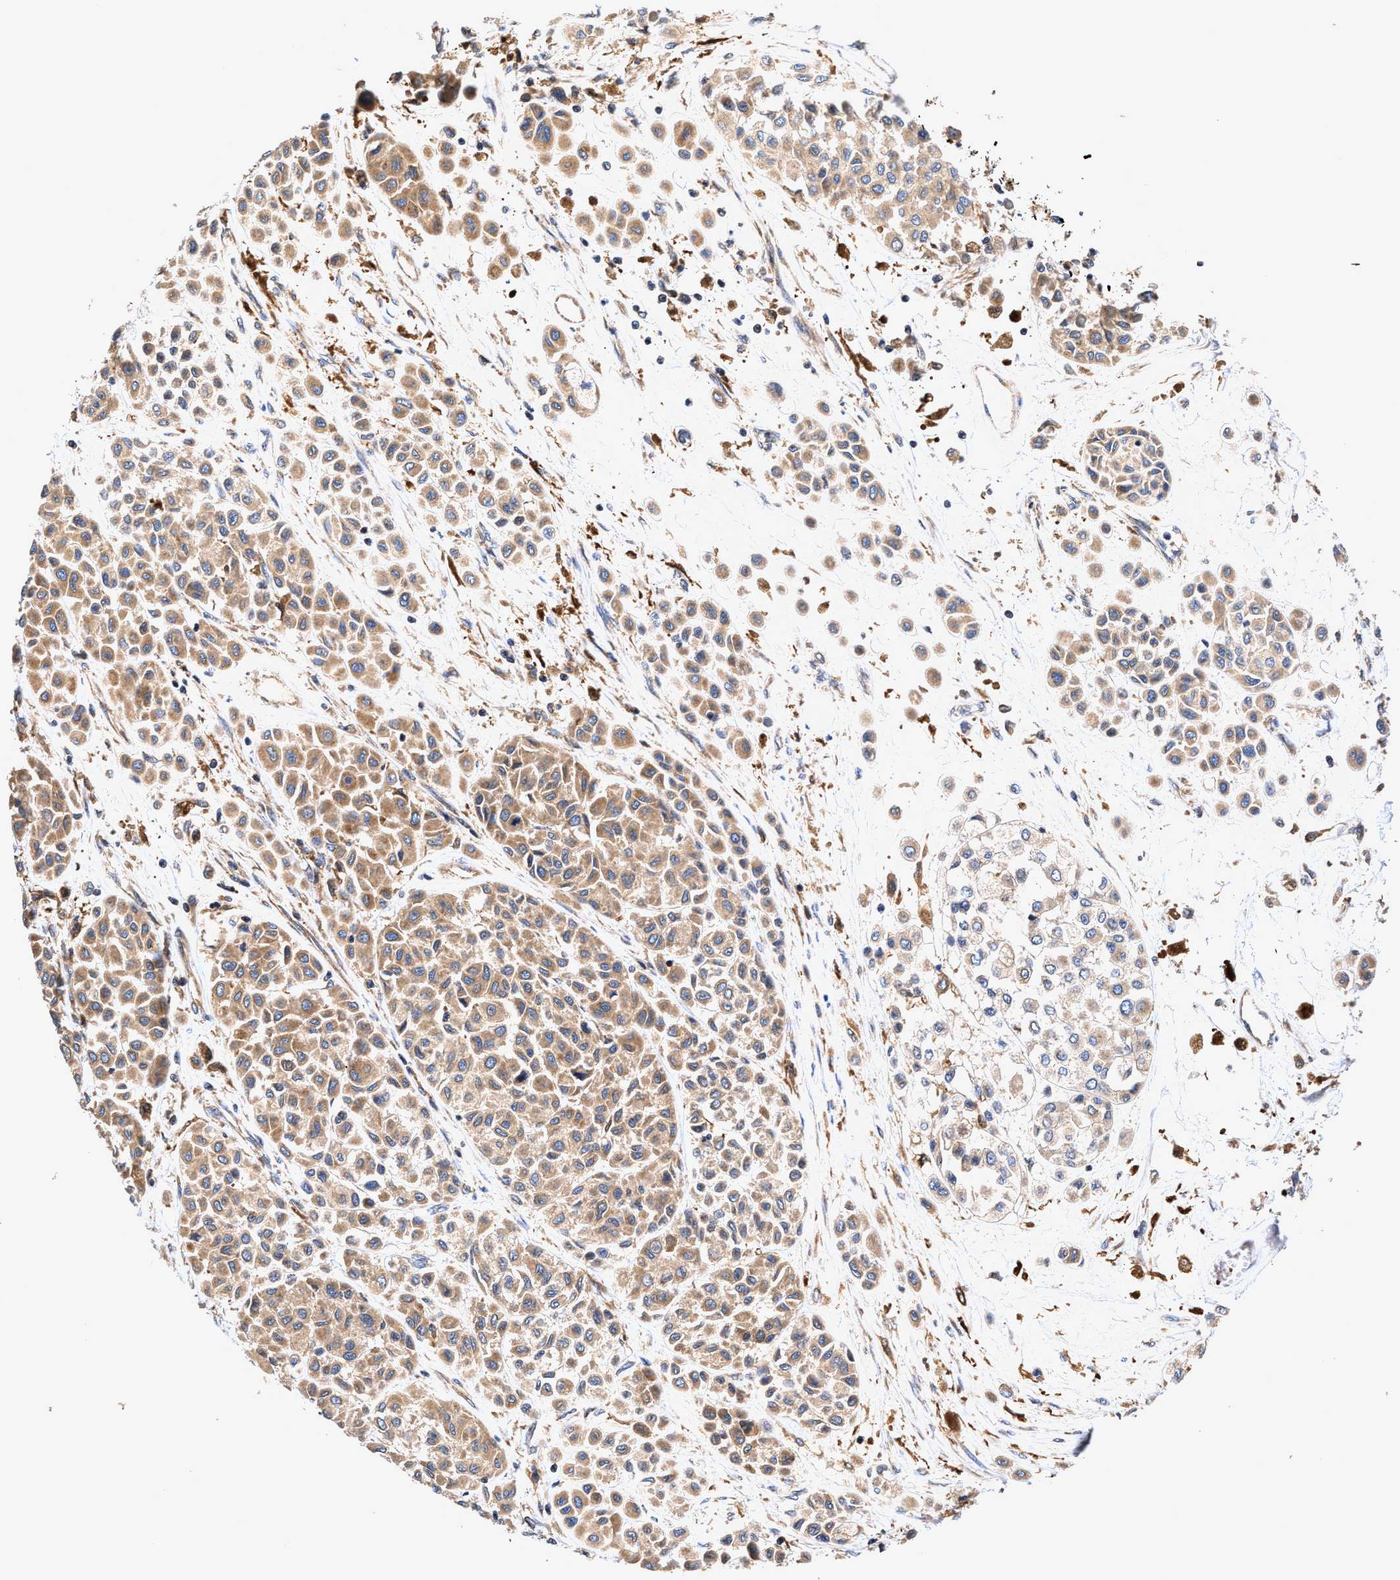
{"staining": {"intensity": "moderate", "quantity": ">75%", "location": "cytoplasmic/membranous"}, "tissue": "melanoma", "cell_type": "Tumor cells", "image_type": "cancer", "snomed": [{"axis": "morphology", "description": "Malignant melanoma, Metastatic site"}, {"axis": "topography", "description": "Soft tissue"}], "caption": "Immunohistochemical staining of malignant melanoma (metastatic site) displays moderate cytoplasmic/membranous protein positivity in approximately >75% of tumor cells.", "gene": "EFNA4", "patient": {"sex": "male", "age": 41}}